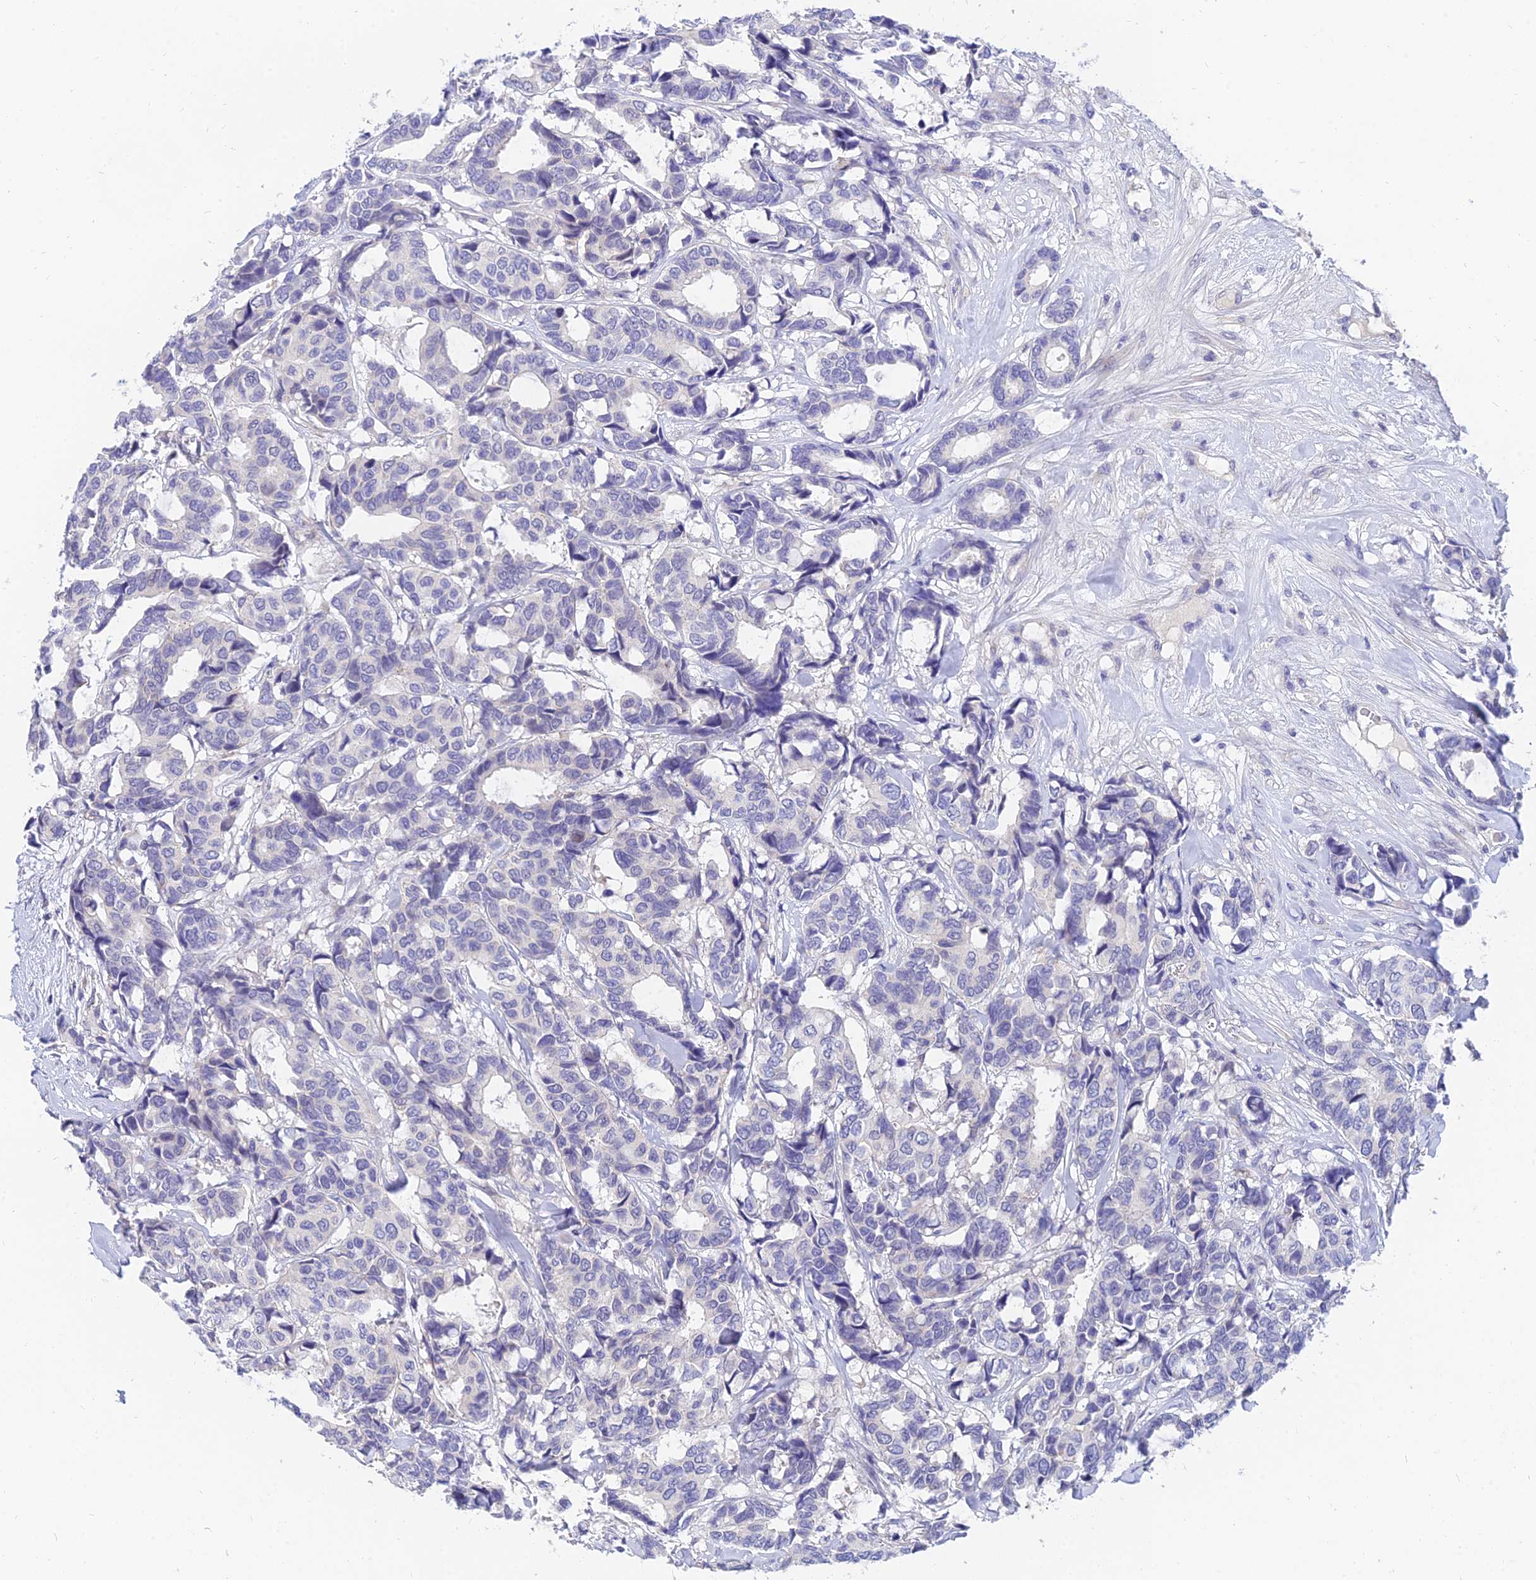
{"staining": {"intensity": "negative", "quantity": "none", "location": "none"}, "tissue": "breast cancer", "cell_type": "Tumor cells", "image_type": "cancer", "snomed": [{"axis": "morphology", "description": "Duct carcinoma"}, {"axis": "topography", "description": "Breast"}], "caption": "A micrograph of breast cancer (intraductal carcinoma) stained for a protein displays no brown staining in tumor cells.", "gene": "TMEM161B", "patient": {"sex": "female", "age": 87}}